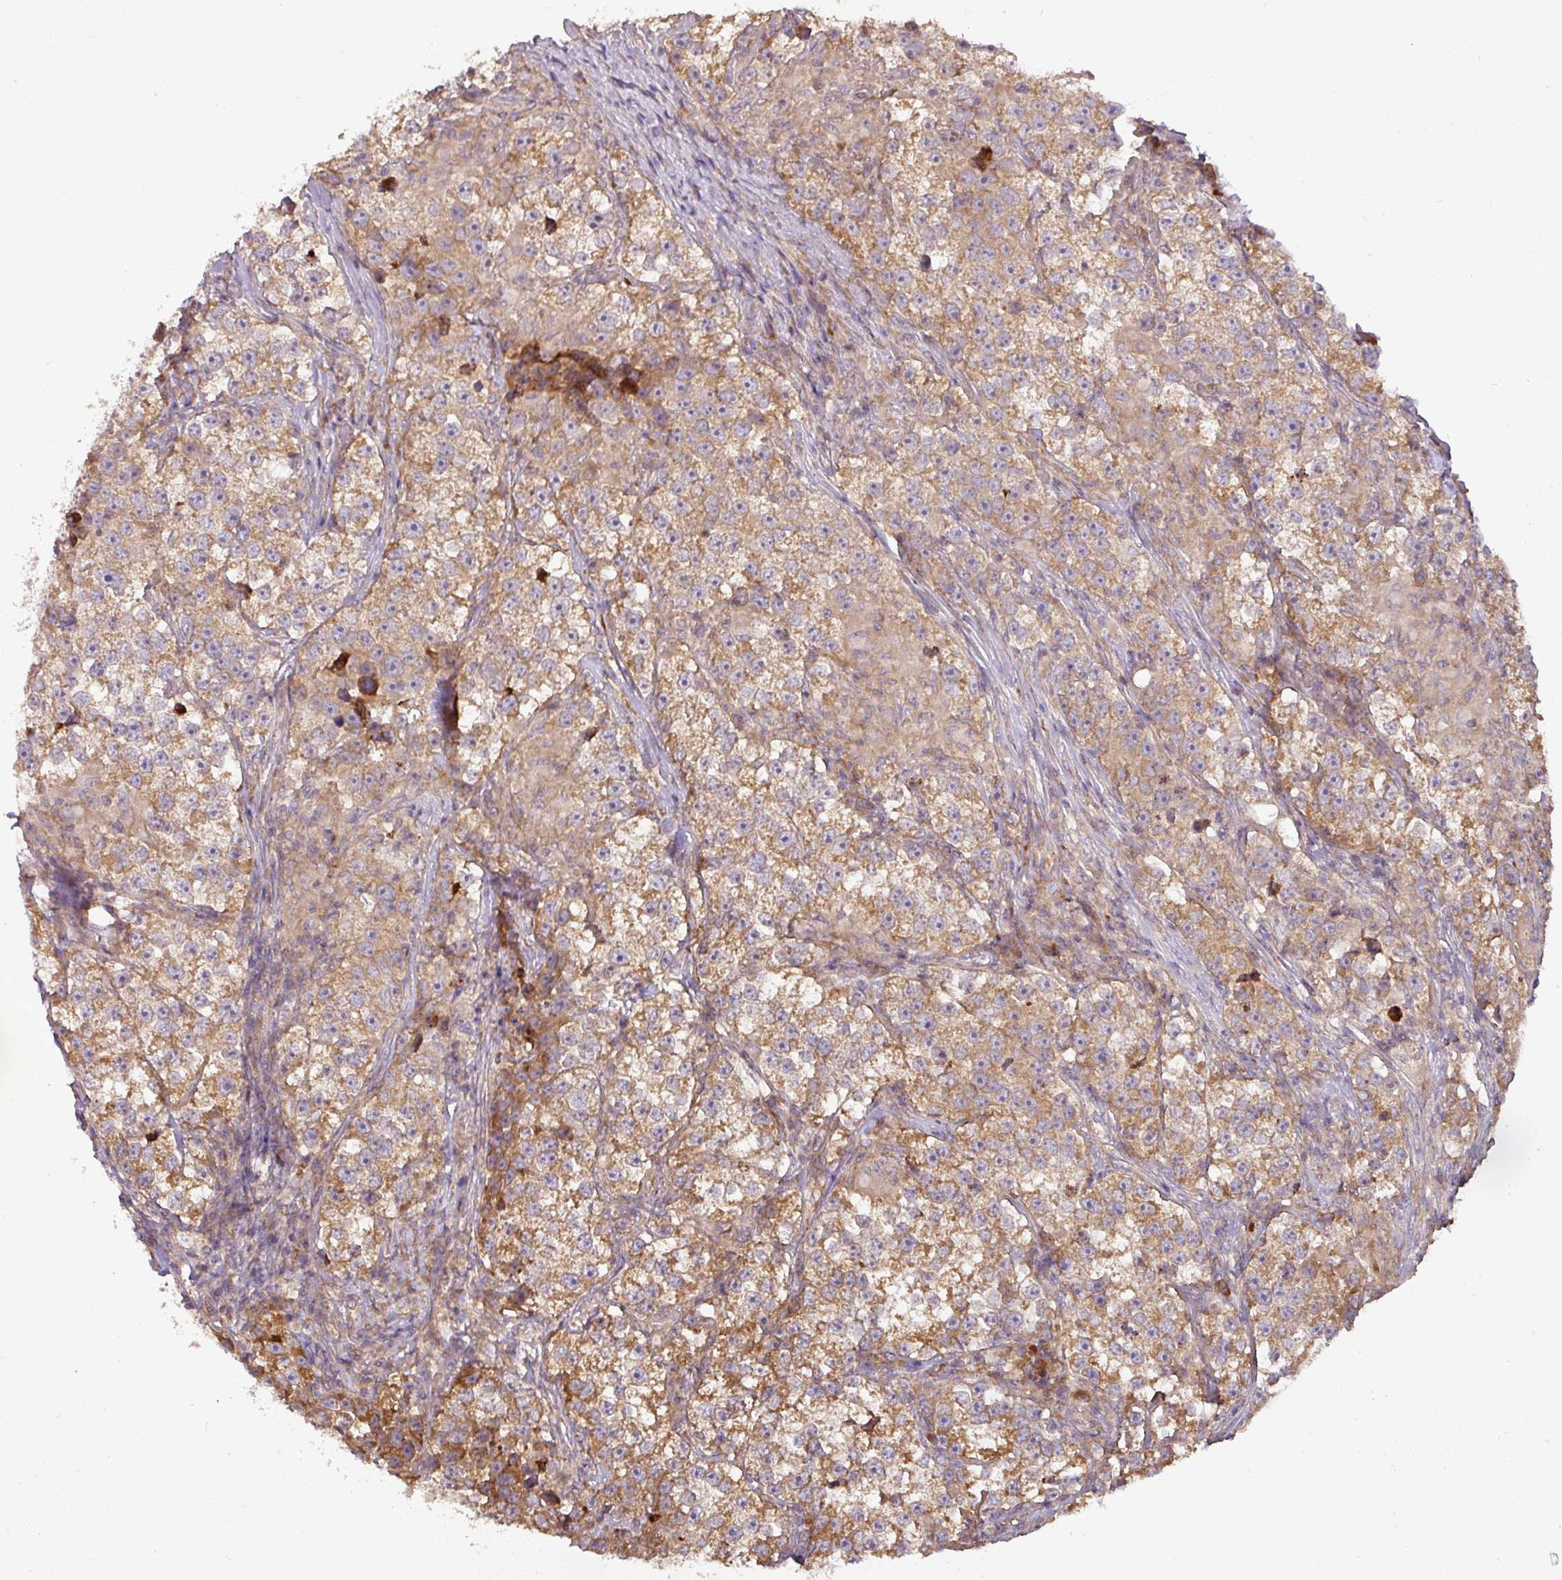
{"staining": {"intensity": "moderate", "quantity": ">75%", "location": "cytoplasmic/membranous"}, "tissue": "testis cancer", "cell_type": "Tumor cells", "image_type": "cancer", "snomed": [{"axis": "morphology", "description": "Seminoma, NOS"}, {"axis": "topography", "description": "Testis"}], "caption": "Brown immunohistochemical staining in human seminoma (testis) demonstrates moderate cytoplasmic/membranous positivity in about >75% of tumor cells.", "gene": "GALP", "patient": {"sex": "male", "age": 46}}